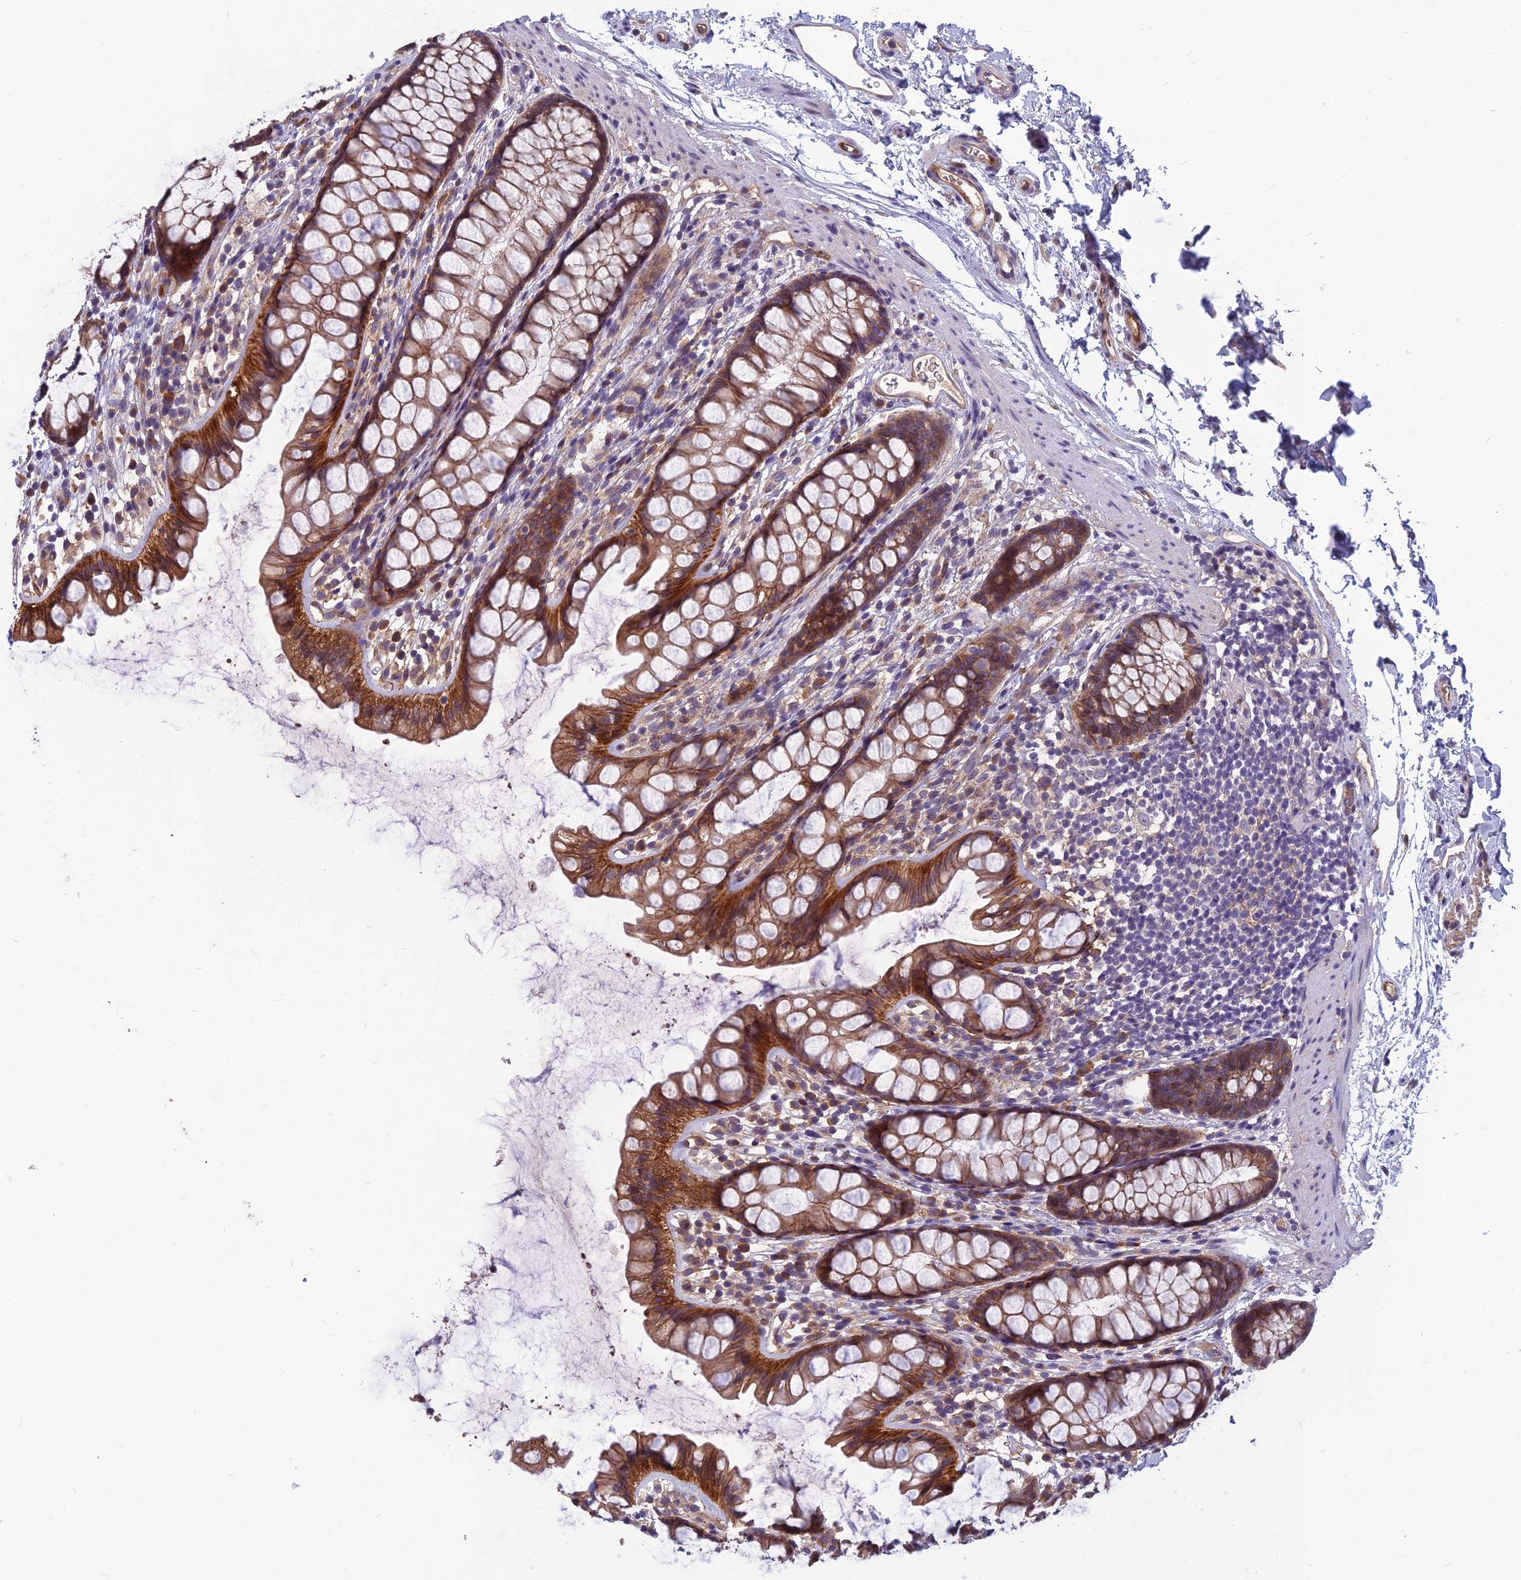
{"staining": {"intensity": "moderate", "quantity": ">75%", "location": "cytoplasmic/membranous"}, "tissue": "rectum", "cell_type": "Glandular cells", "image_type": "normal", "snomed": [{"axis": "morphology", "description": "Normal tissue, NOS"}, {"axis": "topography", "description": "Rectum"}], "caption": "A histopathology image showing moderate cytoplasmic/membranous staining in approximately >75% of glandular cells in unremarkable rectum, as visualized by brown immunohistochemical staining.", "gene": "TSPAN15", "patient": {"sex": "female", "age": 65}}